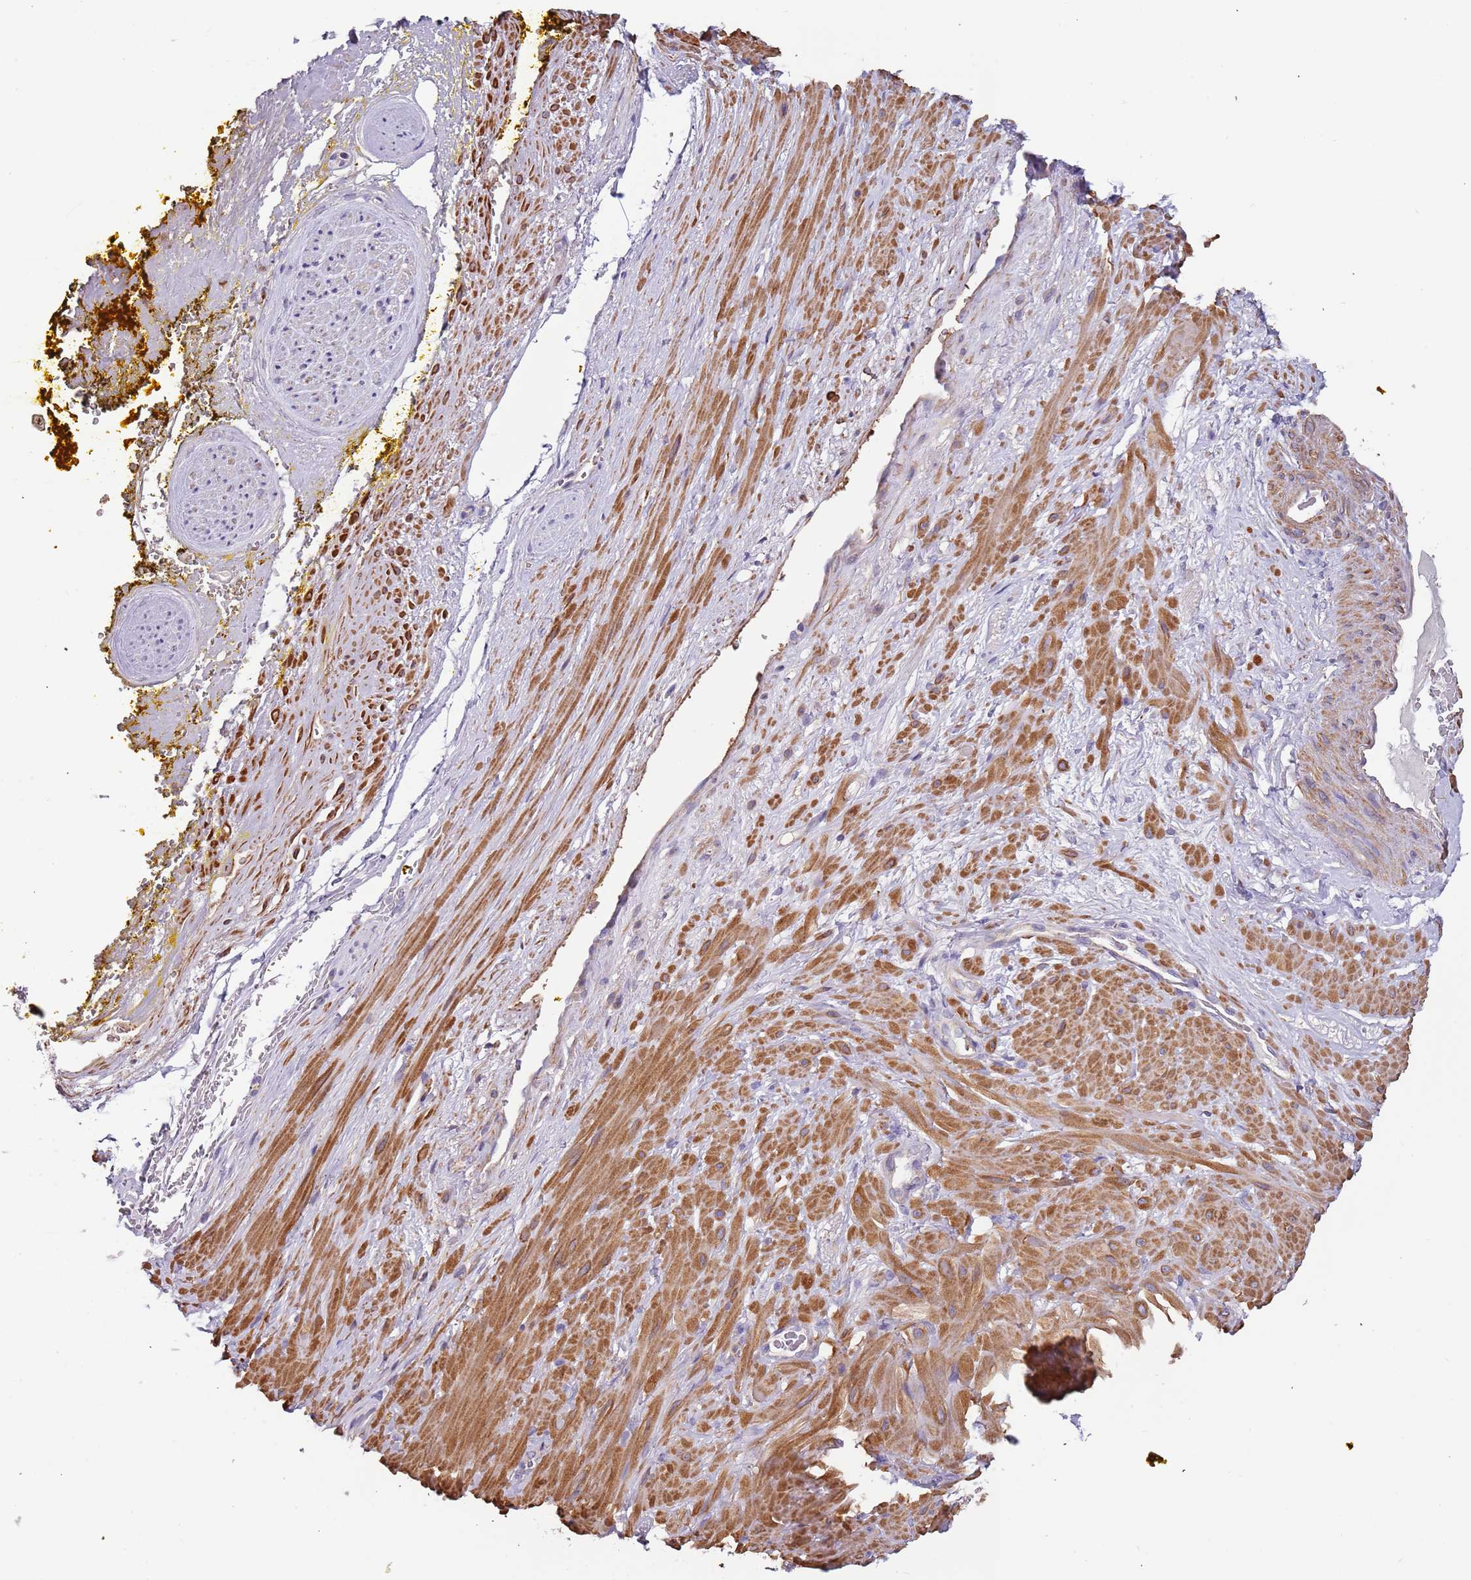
{"staining": {"intensity": "negative", "quantity": "none", "location": "none"}, "tissue": "soft tissue", "cell_type": "Fibroblasts", "image_type": "normal", "snomed": [{"axis": "morphology", "description": "Normal tissue, NOS"}, {"axis": "morphology", "description": "Adenocarcinoma, Low grade"}, {"axis": "topography", "description": "Prostate"}, {"axis": "topography", "description": "Peripheral nerve tissue"}], "caption": "Human soft tissue stained for a protein using IHC exhibits no positivity in fibroblasts.", "gene": "SYT4", "patient": {"sex": "male", "age": 63}}